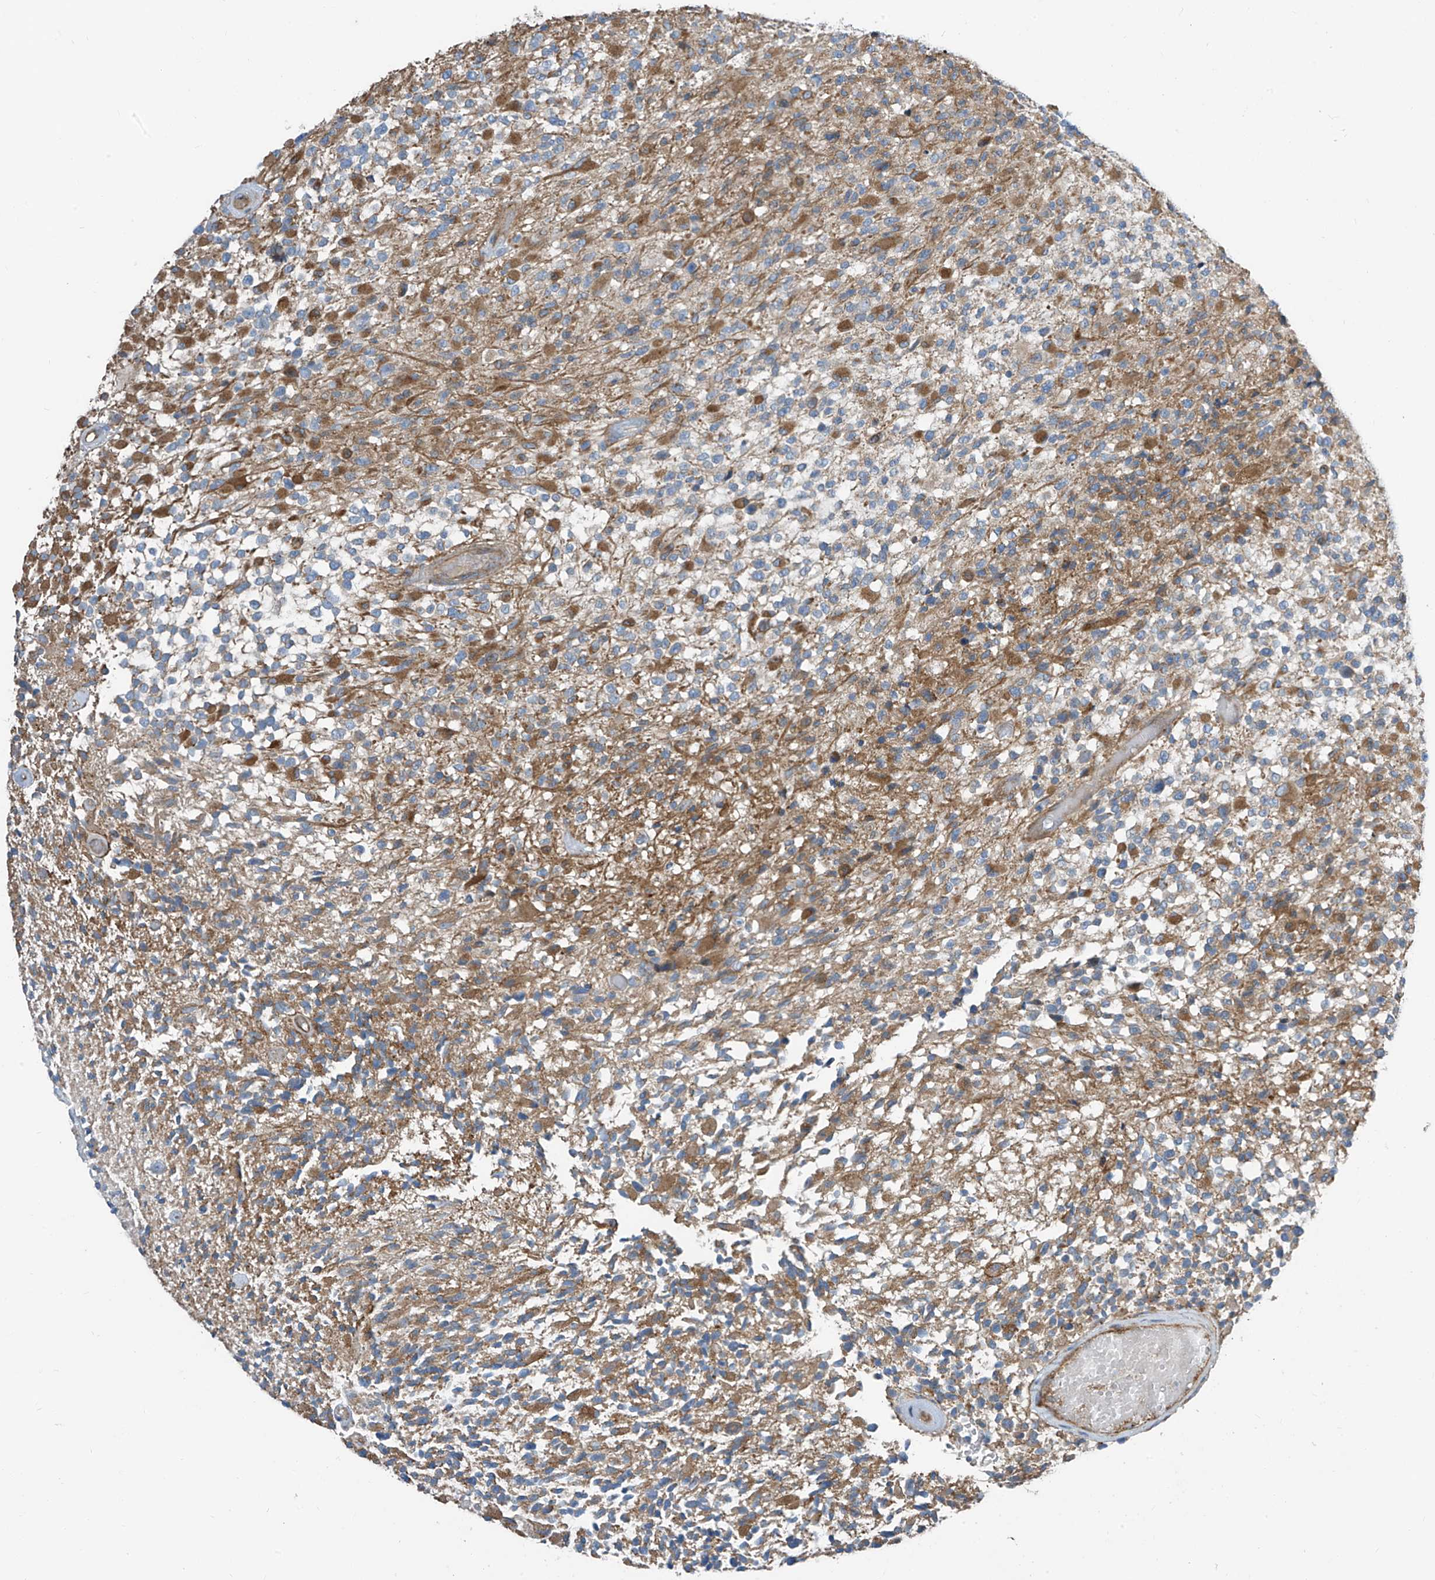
{"staining": {"intensity": "moderate", "quantity": "<25%", "location": "cytoplasmic/membranous"}, "tissue": "glioma", "cell_type": "Tumor cells", "image_type": "cancer", "snomed": [{"axis": "morphology", "description": "Glioma, malignant, High grade"}, {"axis": "morphology", "description": "Glioblastoma, NOS"}, {"axis": "topography", "description": "Brain"}], "caption": "Human glioblastoma stained for a protein (brown) reveals moderate cytoplasmic/membranous positive positivity in approximately <25% of tumor cells.", "gene": "SLC1A5", "patient": {"sex": "male", "age": 60}}